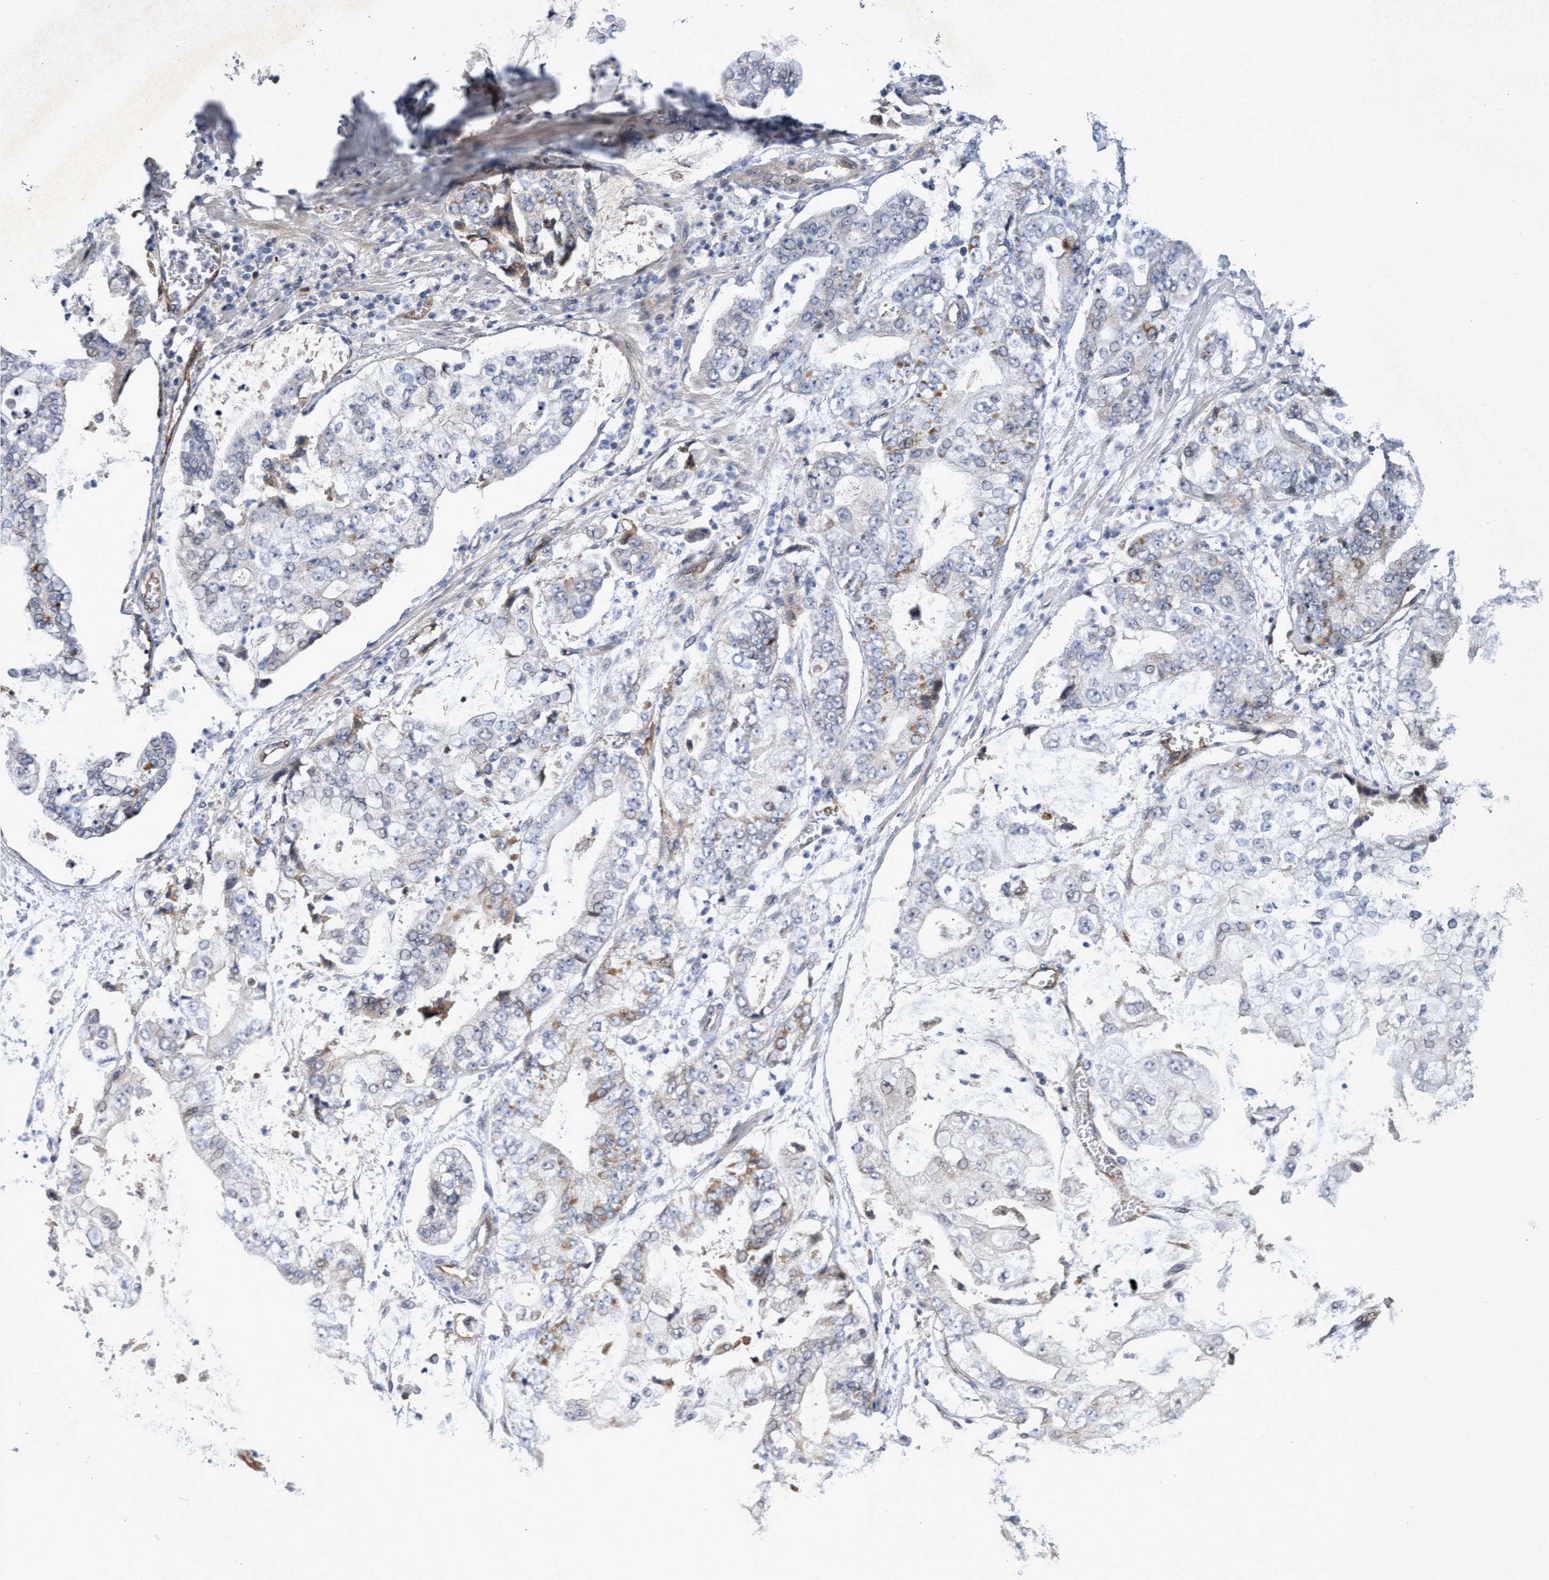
{"staining": {"intensity": "weak", "quantity": "<25%", "location": "cytoplasmic/membranous"}, "tissue": "stomach cancer", "cell_type": "Tumor cells", "image_type": "cancer", "snomed": [{"axis": "morphology", "description": "Adenocarcinoma, NOS"}, {"axis": "topography", "description": "Stomach"}], "caption": "This image is of stomach cancer stained with immunohistochemistry to label a protein in brown with the nuclei are counter-stained blue. There is no expression in tumor cells.", "gene": "ZNF750", "patient": {"sex": "male", "age": 76}}